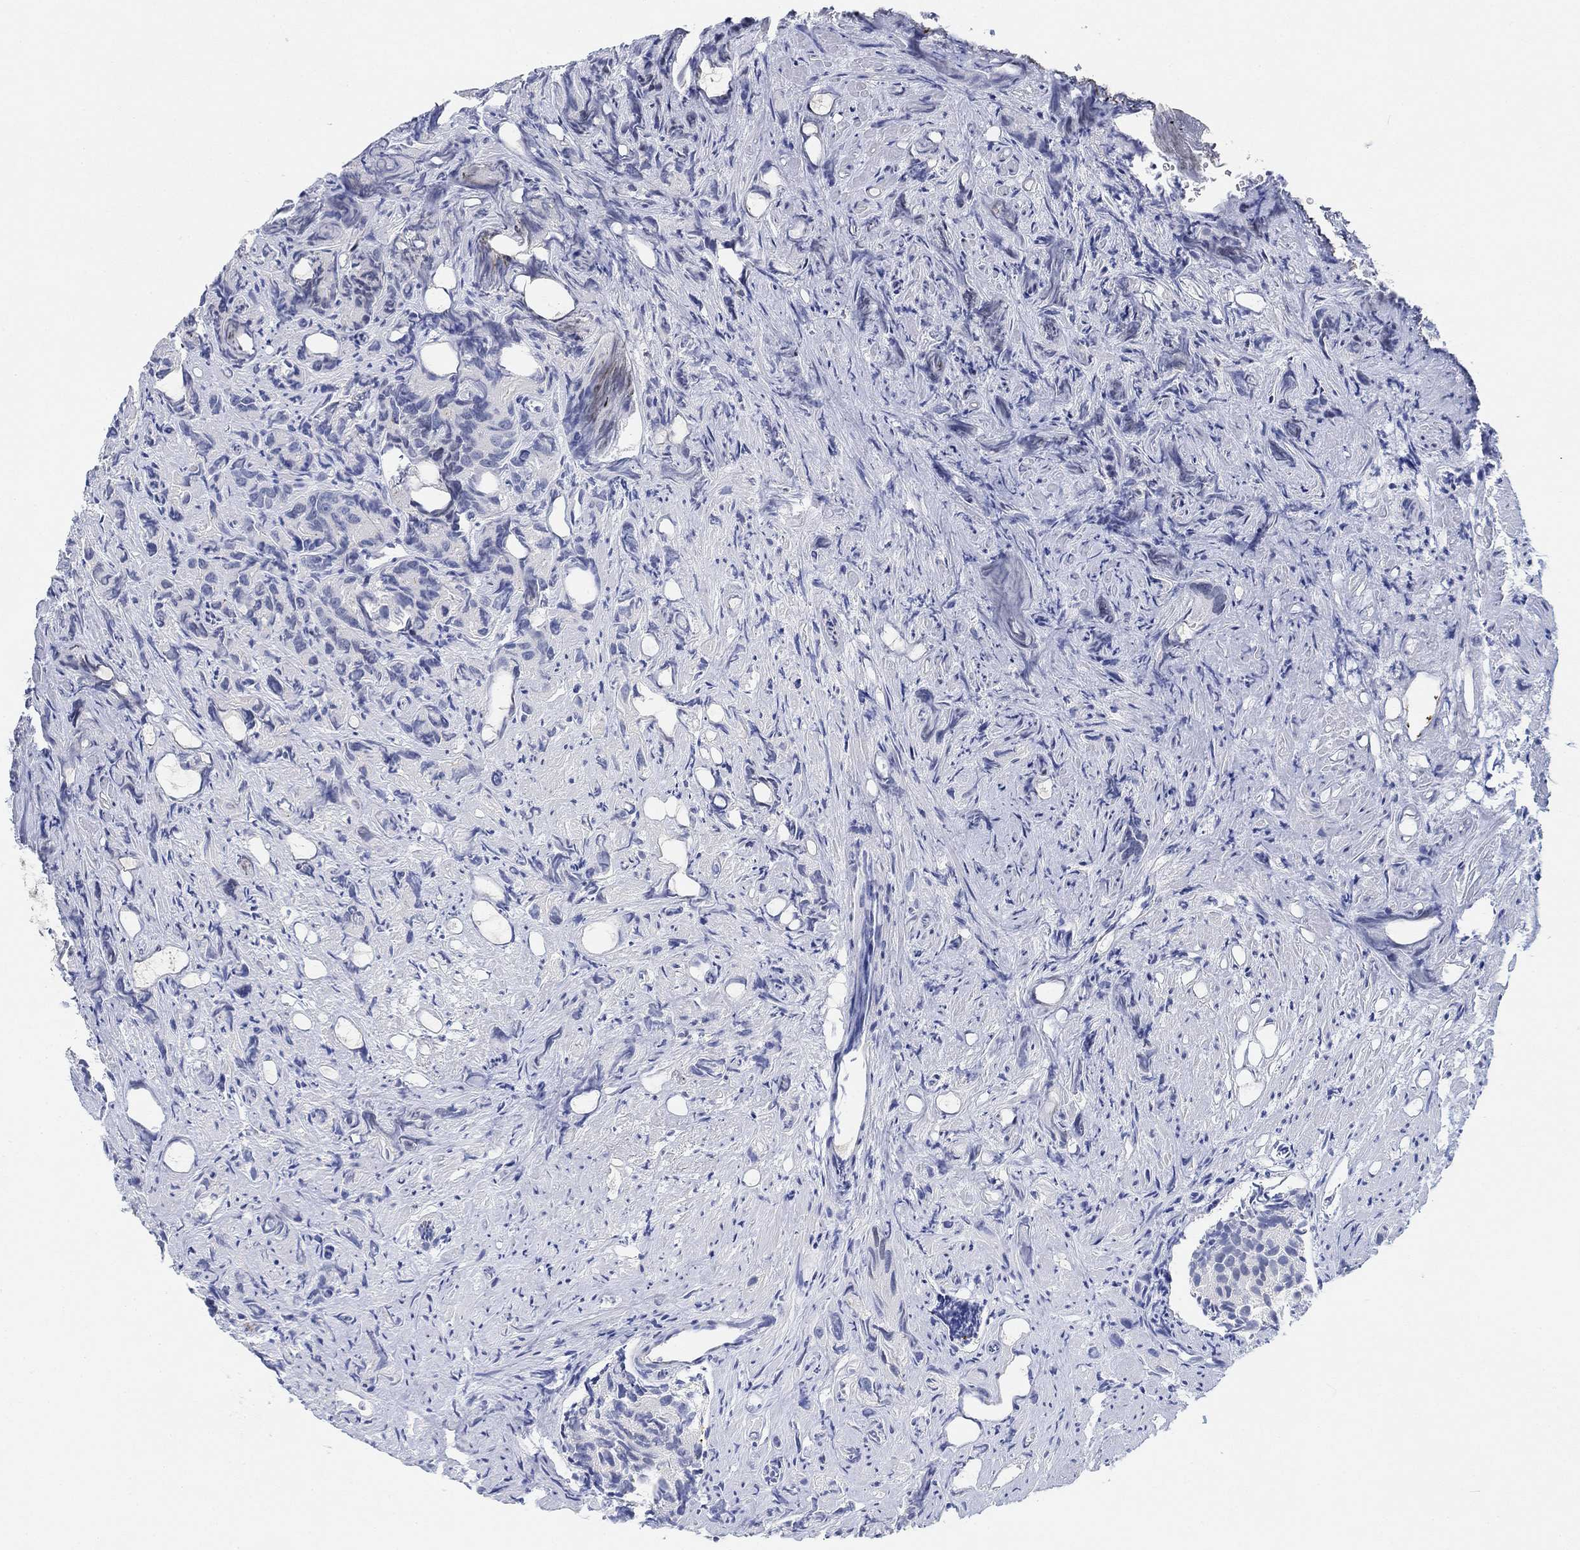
{"staining": {"intensity": "negative", "quantity": "none", "location": "none"}, "tissue": "prostate cancer", "cell_type": "Tumor cells", "image_type": "cancer", "snomed": [{"axis": "morphology", "description": "Adenocarcinoma, High grade"}, {"axis": "topography", "description": "Prostate"}], "caption": "Immunohistochemistry (IHC) image of neoplastic tissue: prostate cancer (adenocarcinoma (high-grade)) stained with DAB exhibits no significant protein staining in tumor cells.", "gene": "PAX6", "patient": {"sex": "male", "age": 90}}